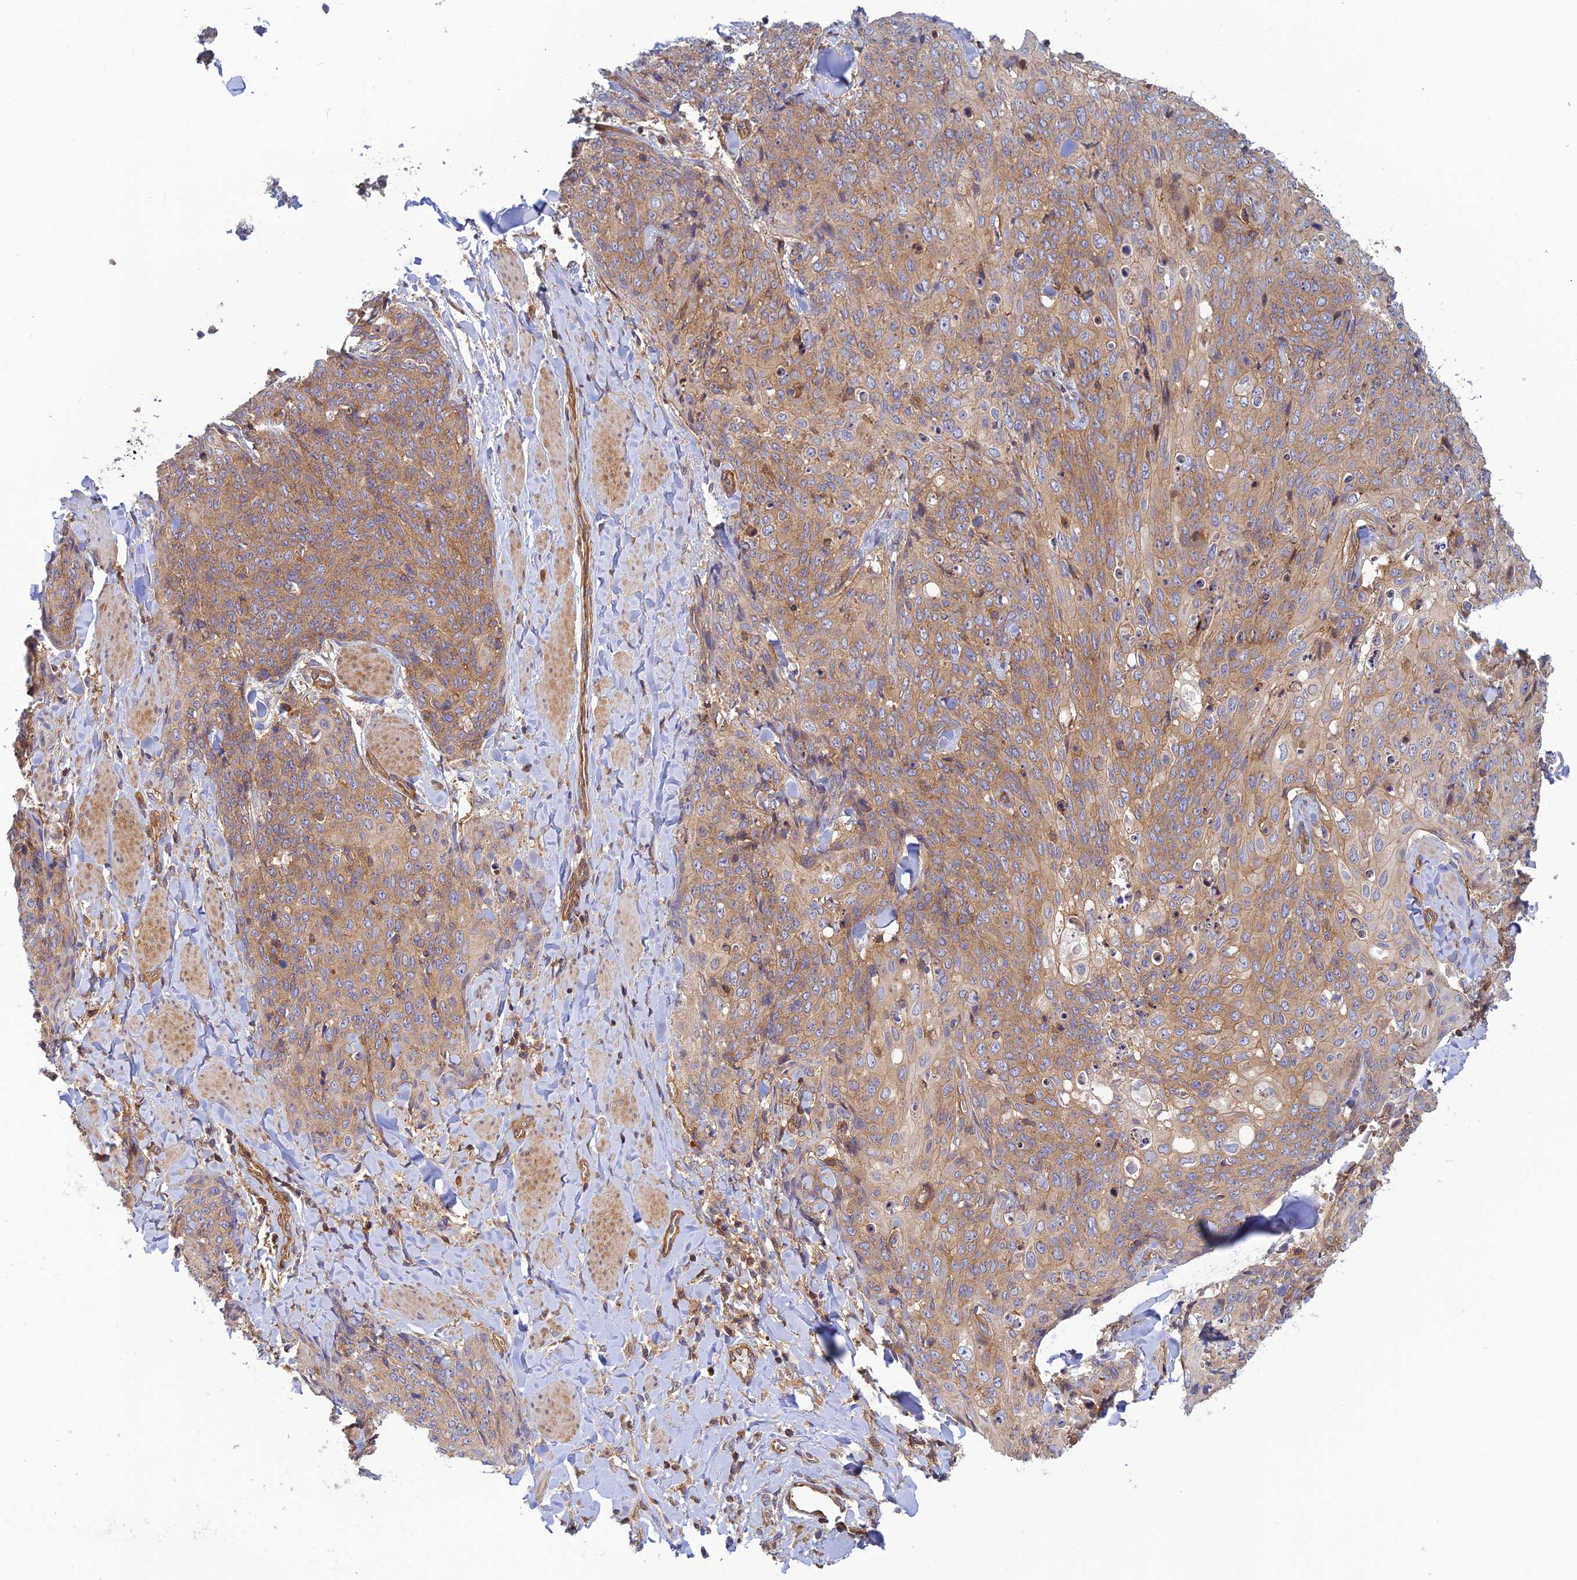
{"staining": {"intensity": "moderate", "quantity": ">75%", "location": "cytoplasmic/membranous"}, "tissue": "skin cancer", "cell_type": "Tumor cells", "image_type": "cancer", "snomed": [{"axis": "morphology", "description": "Squamous cell carcinoma, NOS"}, {"axis": "topography", "description": "Skin"}, {"axis": "topography", "description": "Vulva"}], "caption": "Skin squamous cell carcinoma stained with a brown dye demonstrates moderate cytoplasmic/membranous positive positivity in about >75% of tumor cells.", "gene": "PPP1R12C", "patient": {"sex": "female", "age": 85}}